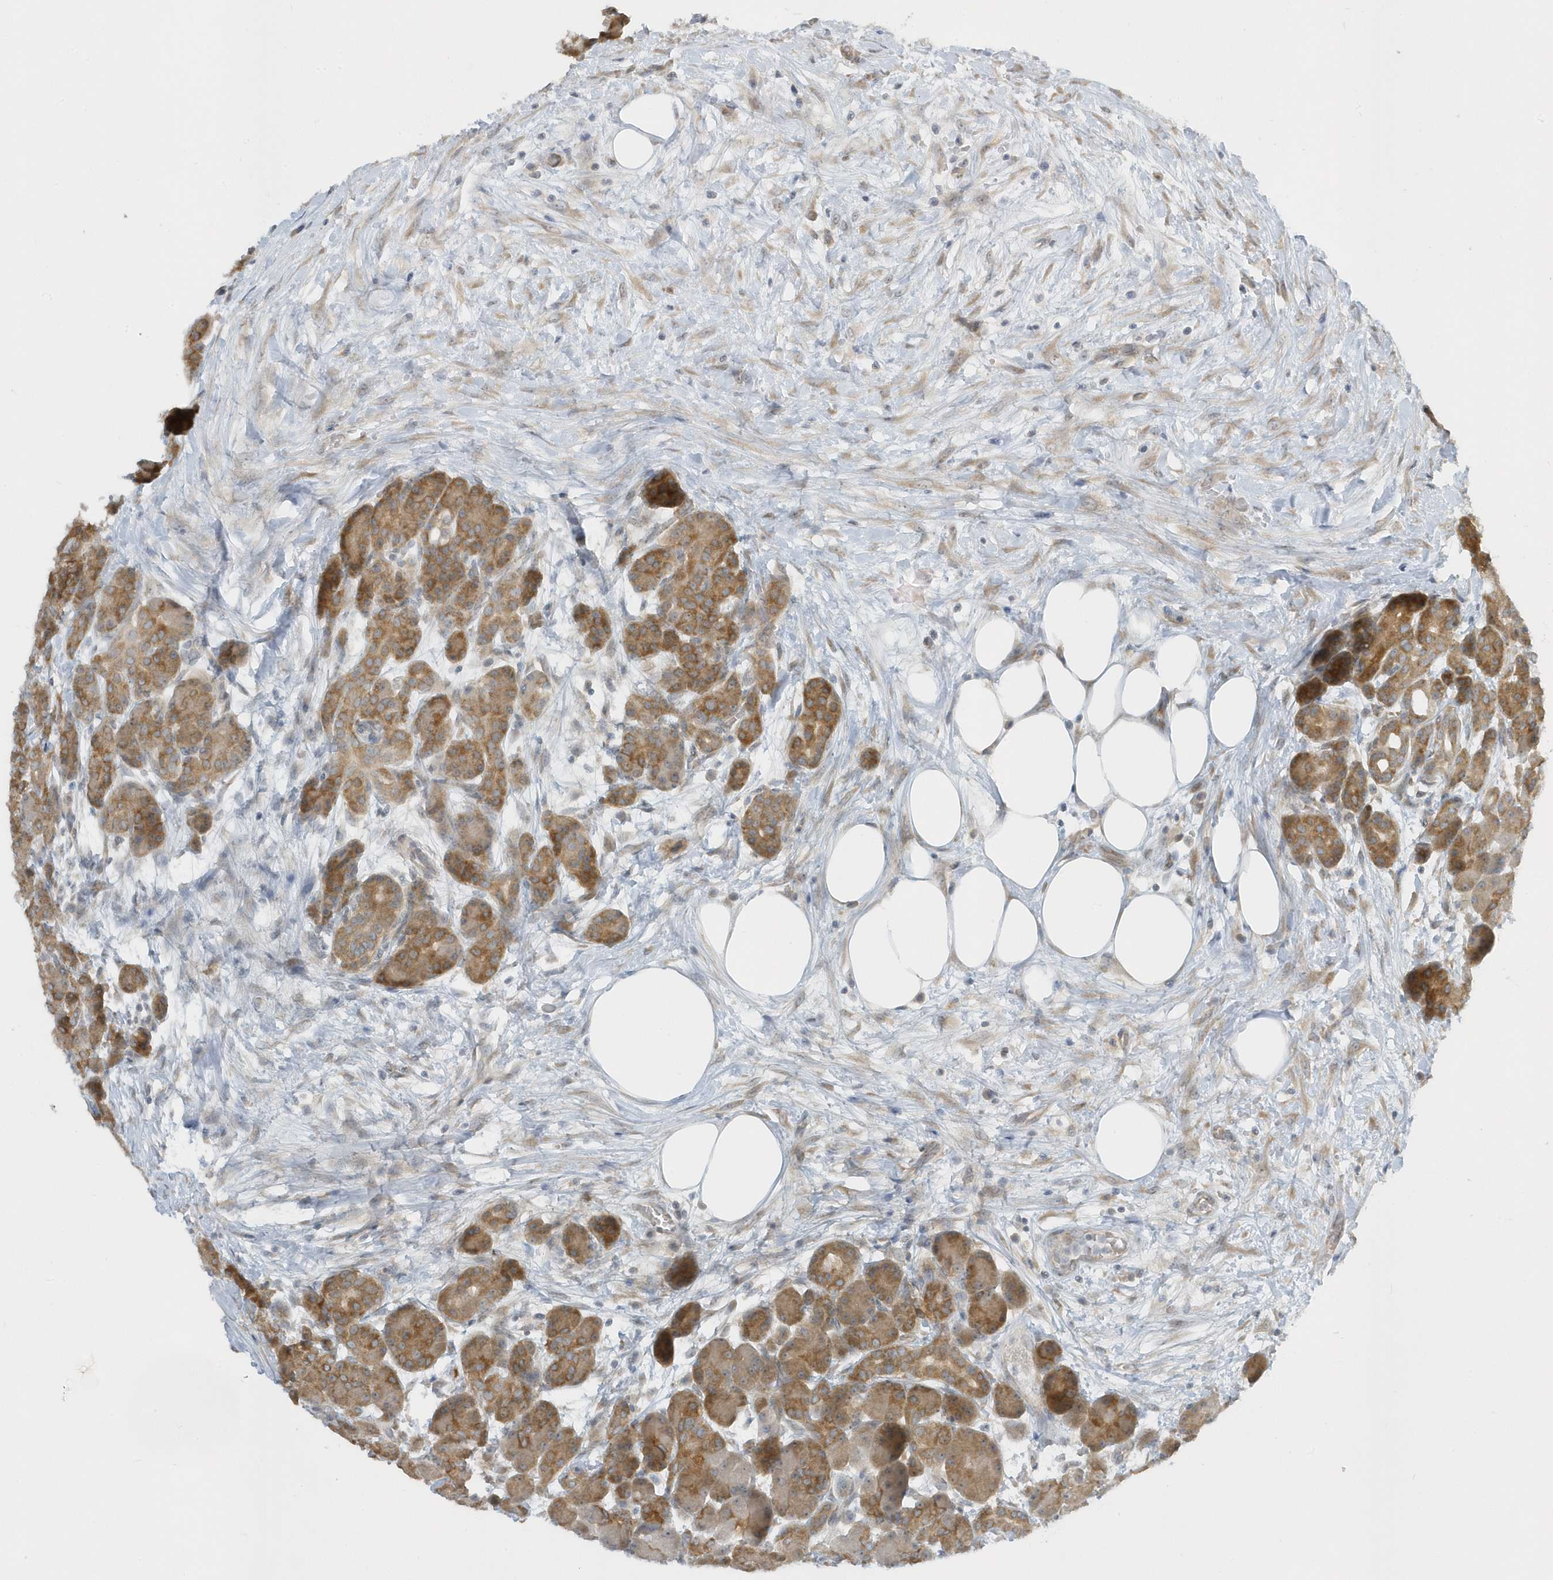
{"staining": {"intensity": "moderate", "quantity": "25%-75%", "location": "cytoplasmic/membranous"}, "tissue": "pancreas", "cell_type": "Exocrine glandular cells", "image_type": "normal", "snomed": [{"axis": "morphology", "description": "Normal tissue, NOS"}, {"axis": "topography", "description": "Pancreas"}], "caption": "This is an image of IHC staining of benign pancreas, which shows moderate expression in the cytoplasmic/membranous of exocrine glandular cells.", "gene": "SCN3A", "patient": {"sex": "male", "age": 63}}